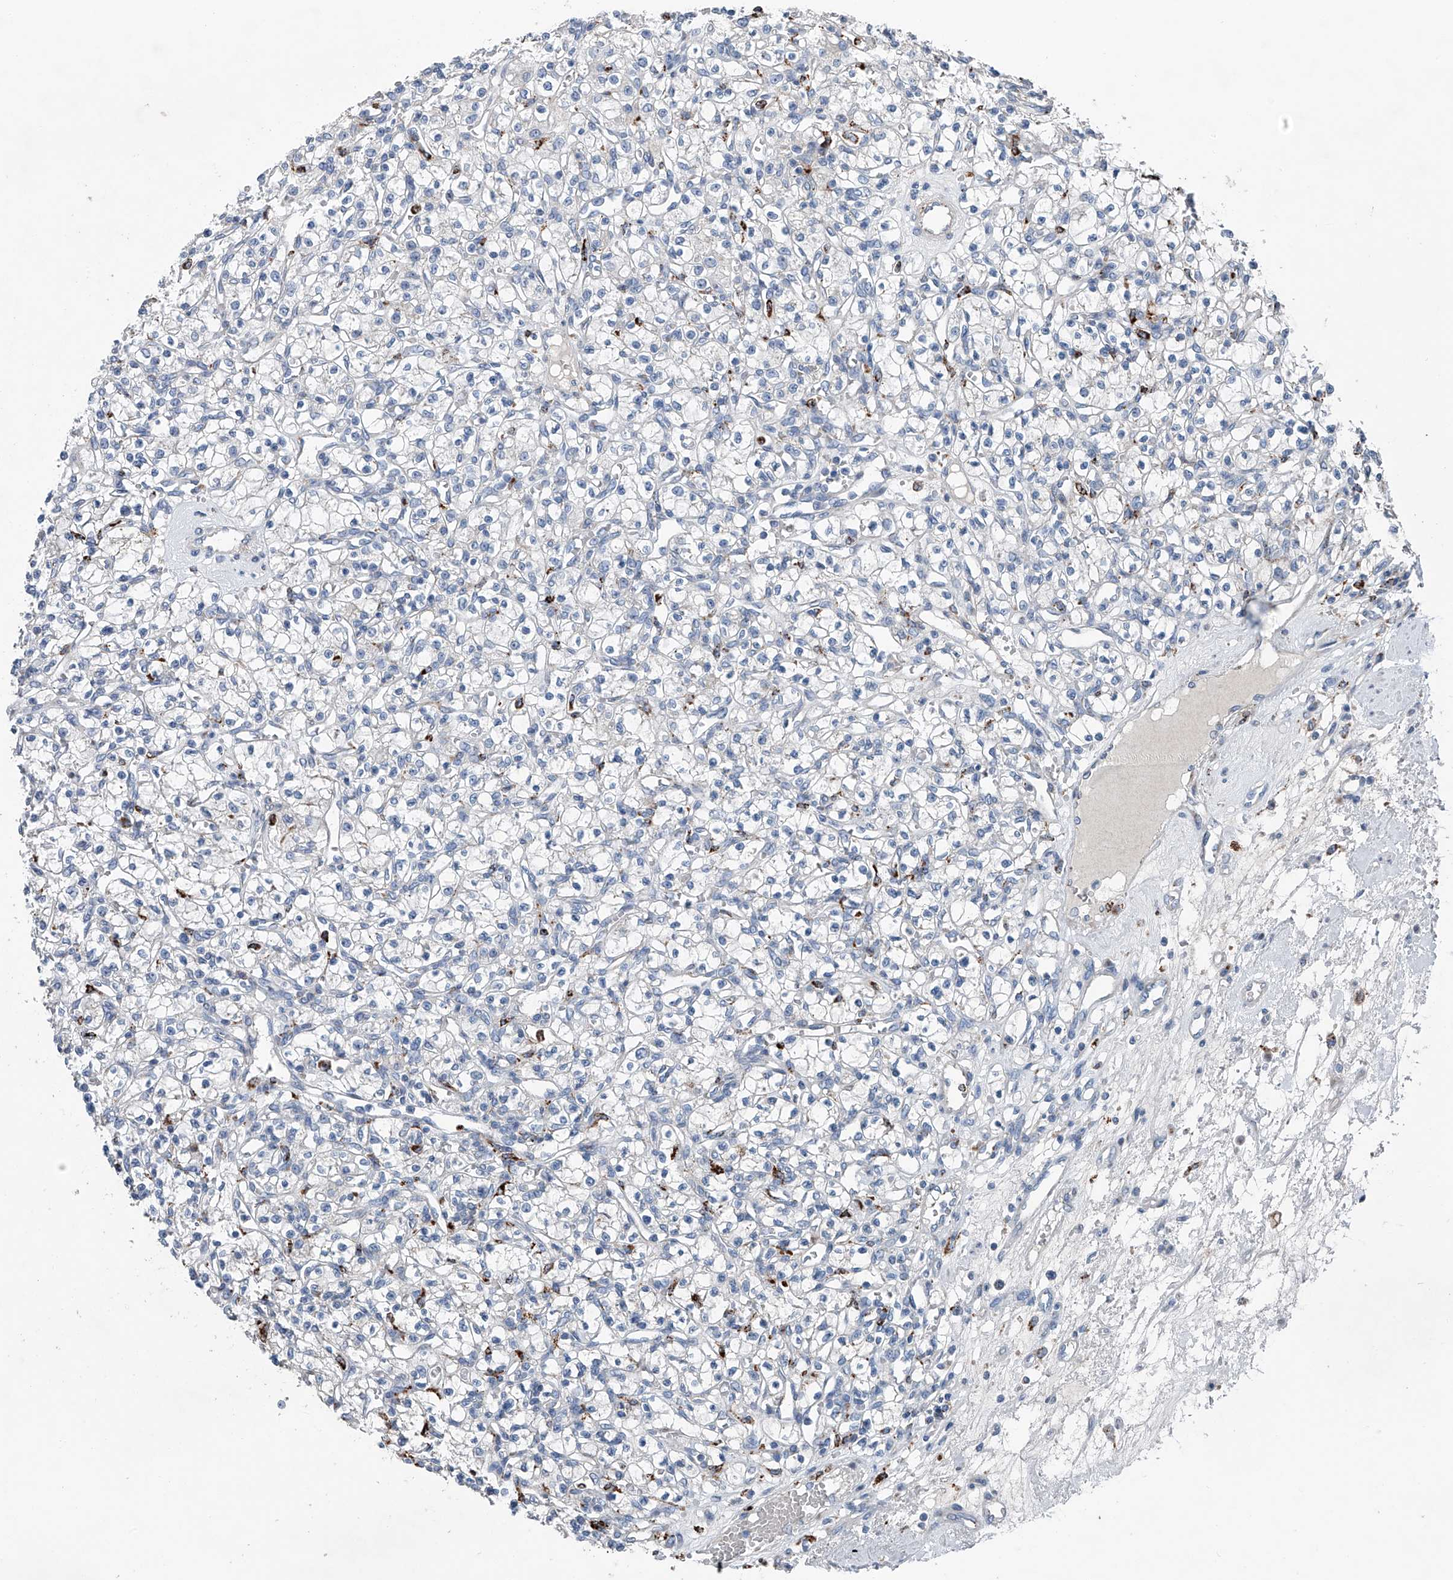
{"staining": {"intensity": "negative", "quantity": "none", "location": "none"}, "tissue": "renal cancer", "cell_type": "Tumor cells", "image_type": "cancer", "snomed": [{"axis": "morphology", "description": "Adenocarcinoma, NOS"}, {"axis": "topography", "description": "Kidney"}], "caption": "Human renal cancer (adenocarcinoma) stained for a protein using immunohistochemistry displays no expression in tumor cells.", "gene": "ZNF772", "patient": {"sex": "female", "age": 59}}